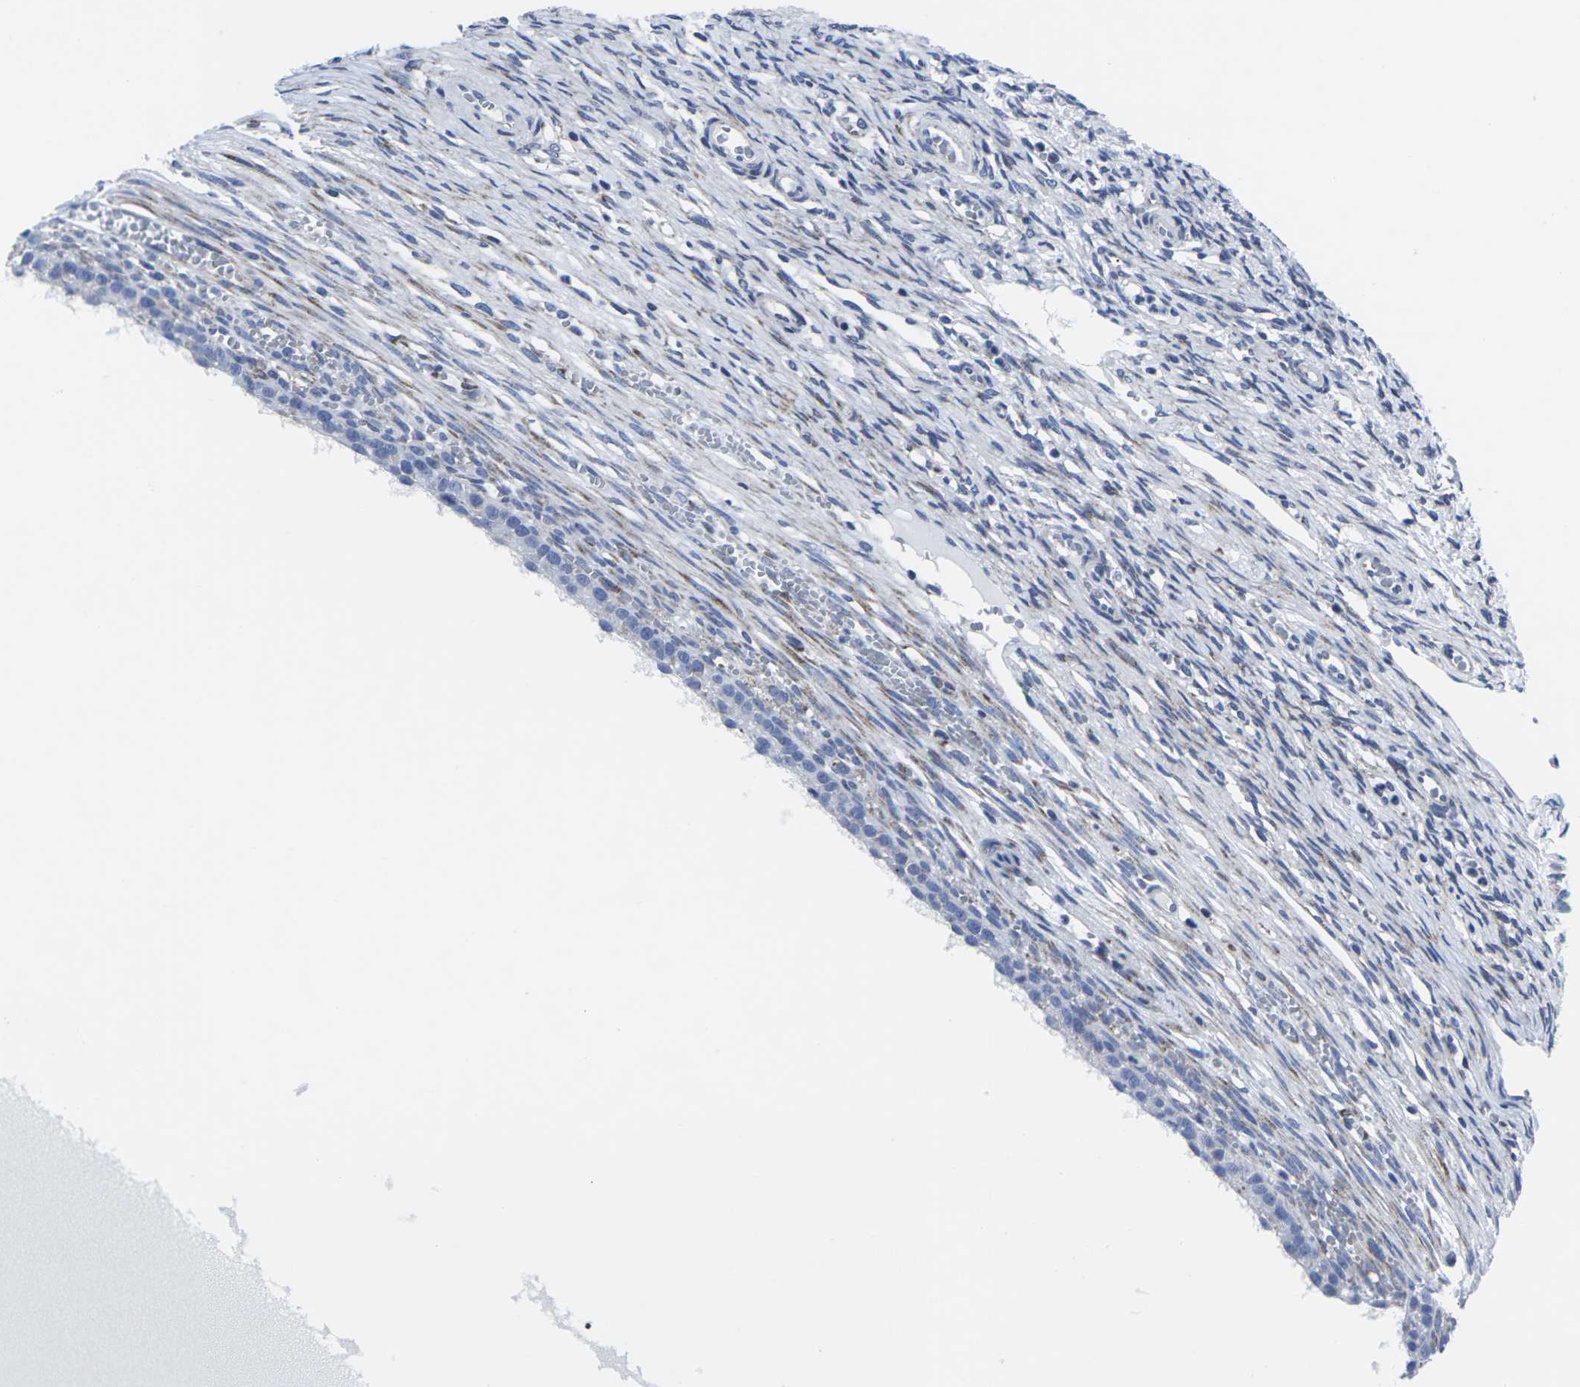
{"staining": {"intensity": "negative", "quantity": "none", "location": "none"}, "tissue": "ovary", "cell_type": "Ovarian stroma cells", "image_type": "normal", "snomed": [{"axis": "morphology", "description": "Normal tissue, NOS"}, {"axis": "topography", "description": "Ovary"}], "caption": "This is a image of immunohistochemistry (IHC) staining of benign ovary, which shows no positivity in ovarian stroma cells. Brightfield microscopy of immunohistochemistry stained with DAB (3,3'-diaminobenzidine) (brown) and hematoxylin (blue), captured at high magnification.", "gene": "RPN1", "patient": {"sex": "female", "age": 33}}